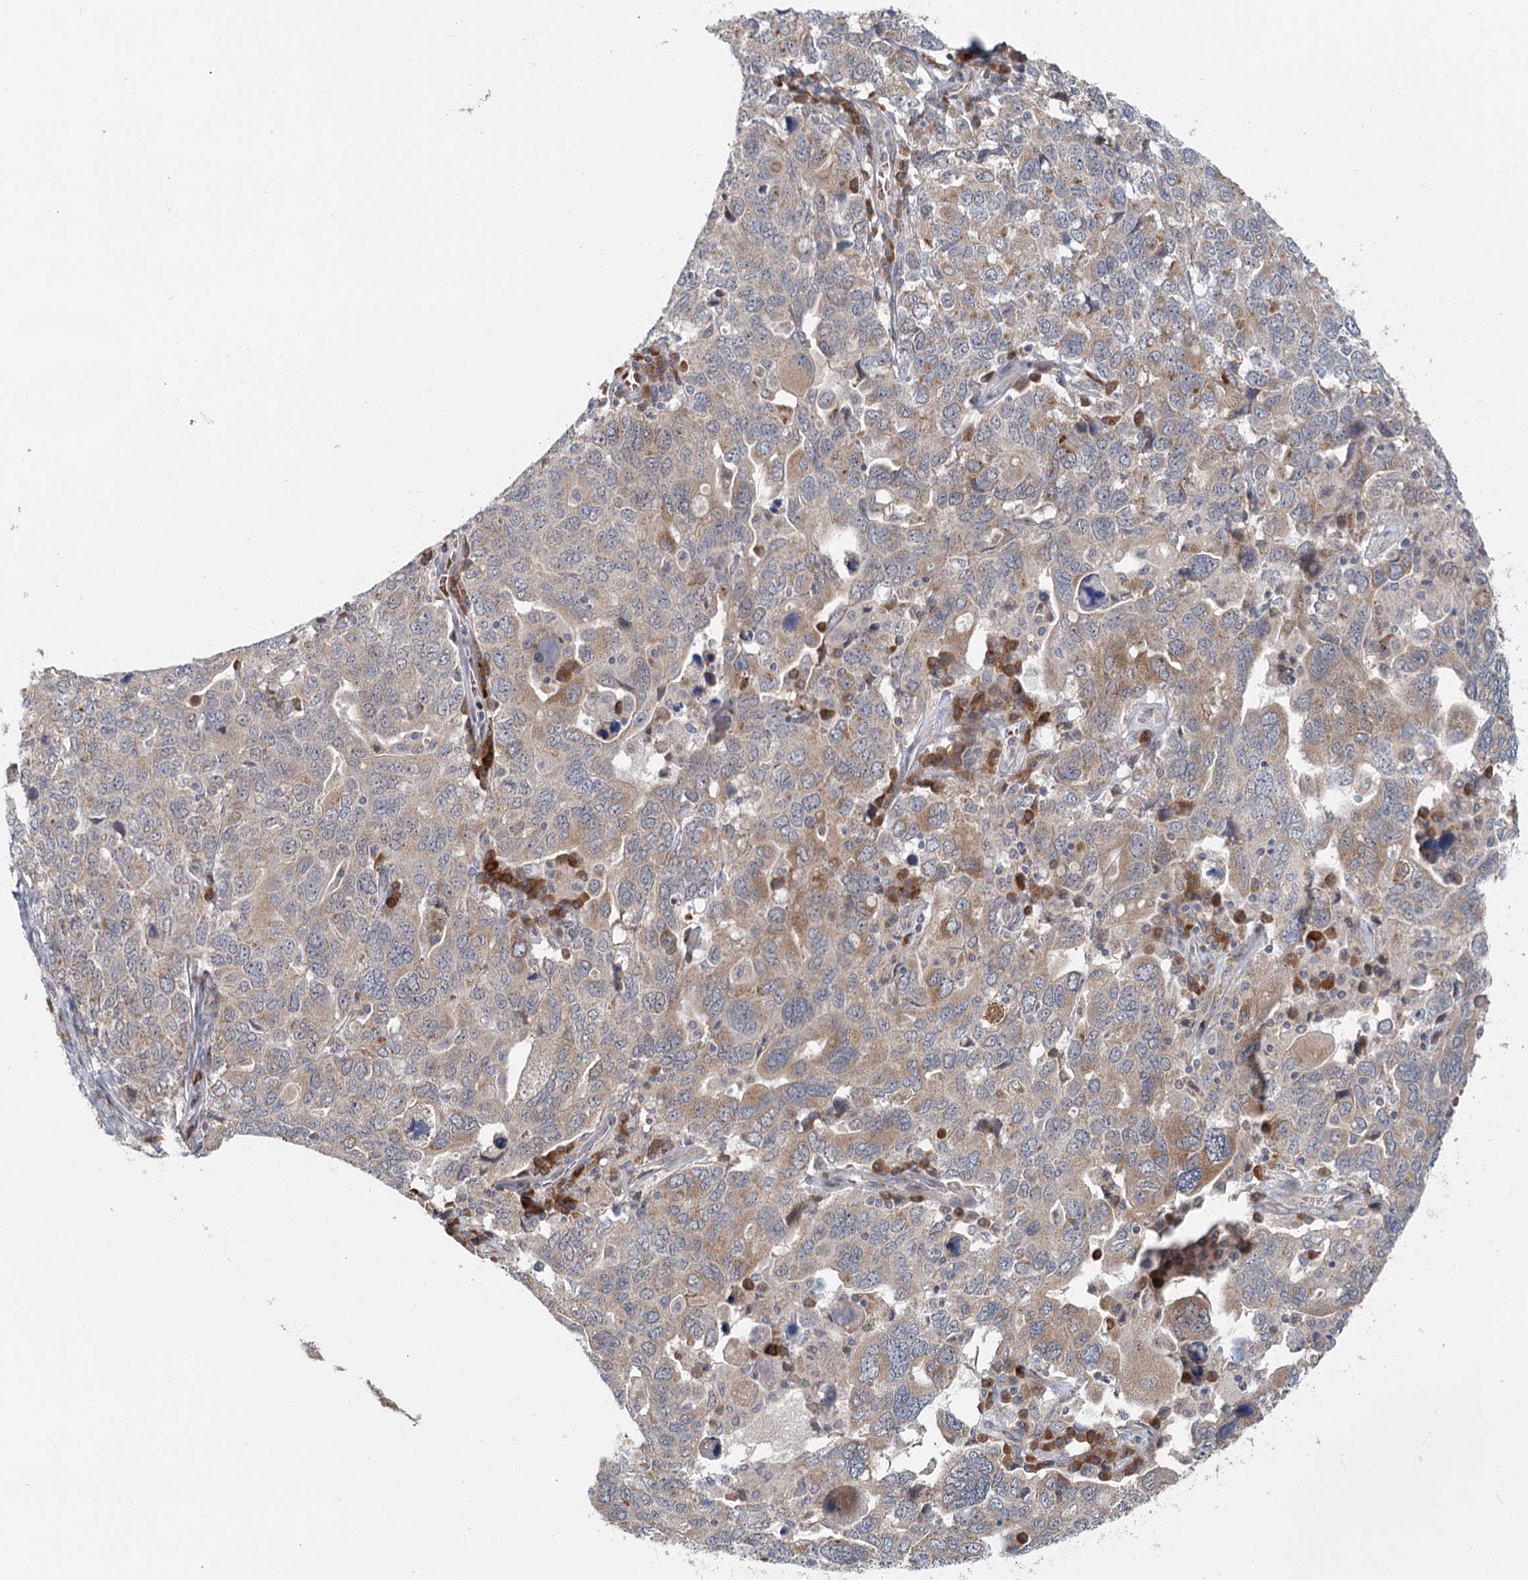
{"staining": {"intensity": "moderate", "quantity": "25%-75%", "location": "cytoplasmic/membranous"}, "tissue": "ovarian cancer", "cell_type": "Tumor cells", "image_type": "cancer", "snomed": [{"axis": "morphology", "description": "Carcinoma, endometroid"}, {"axis": "topography", "description": "Ovary"}], "caption": "Protein expression analysis of ovarian cancer (endometroid carcinoma) exhibits moderate cytoplasmic/membranous positivity in approximately 25%-75% of tumor cells.", "gene": "ADK", "patient": {"sex": "female", "age": 62}}